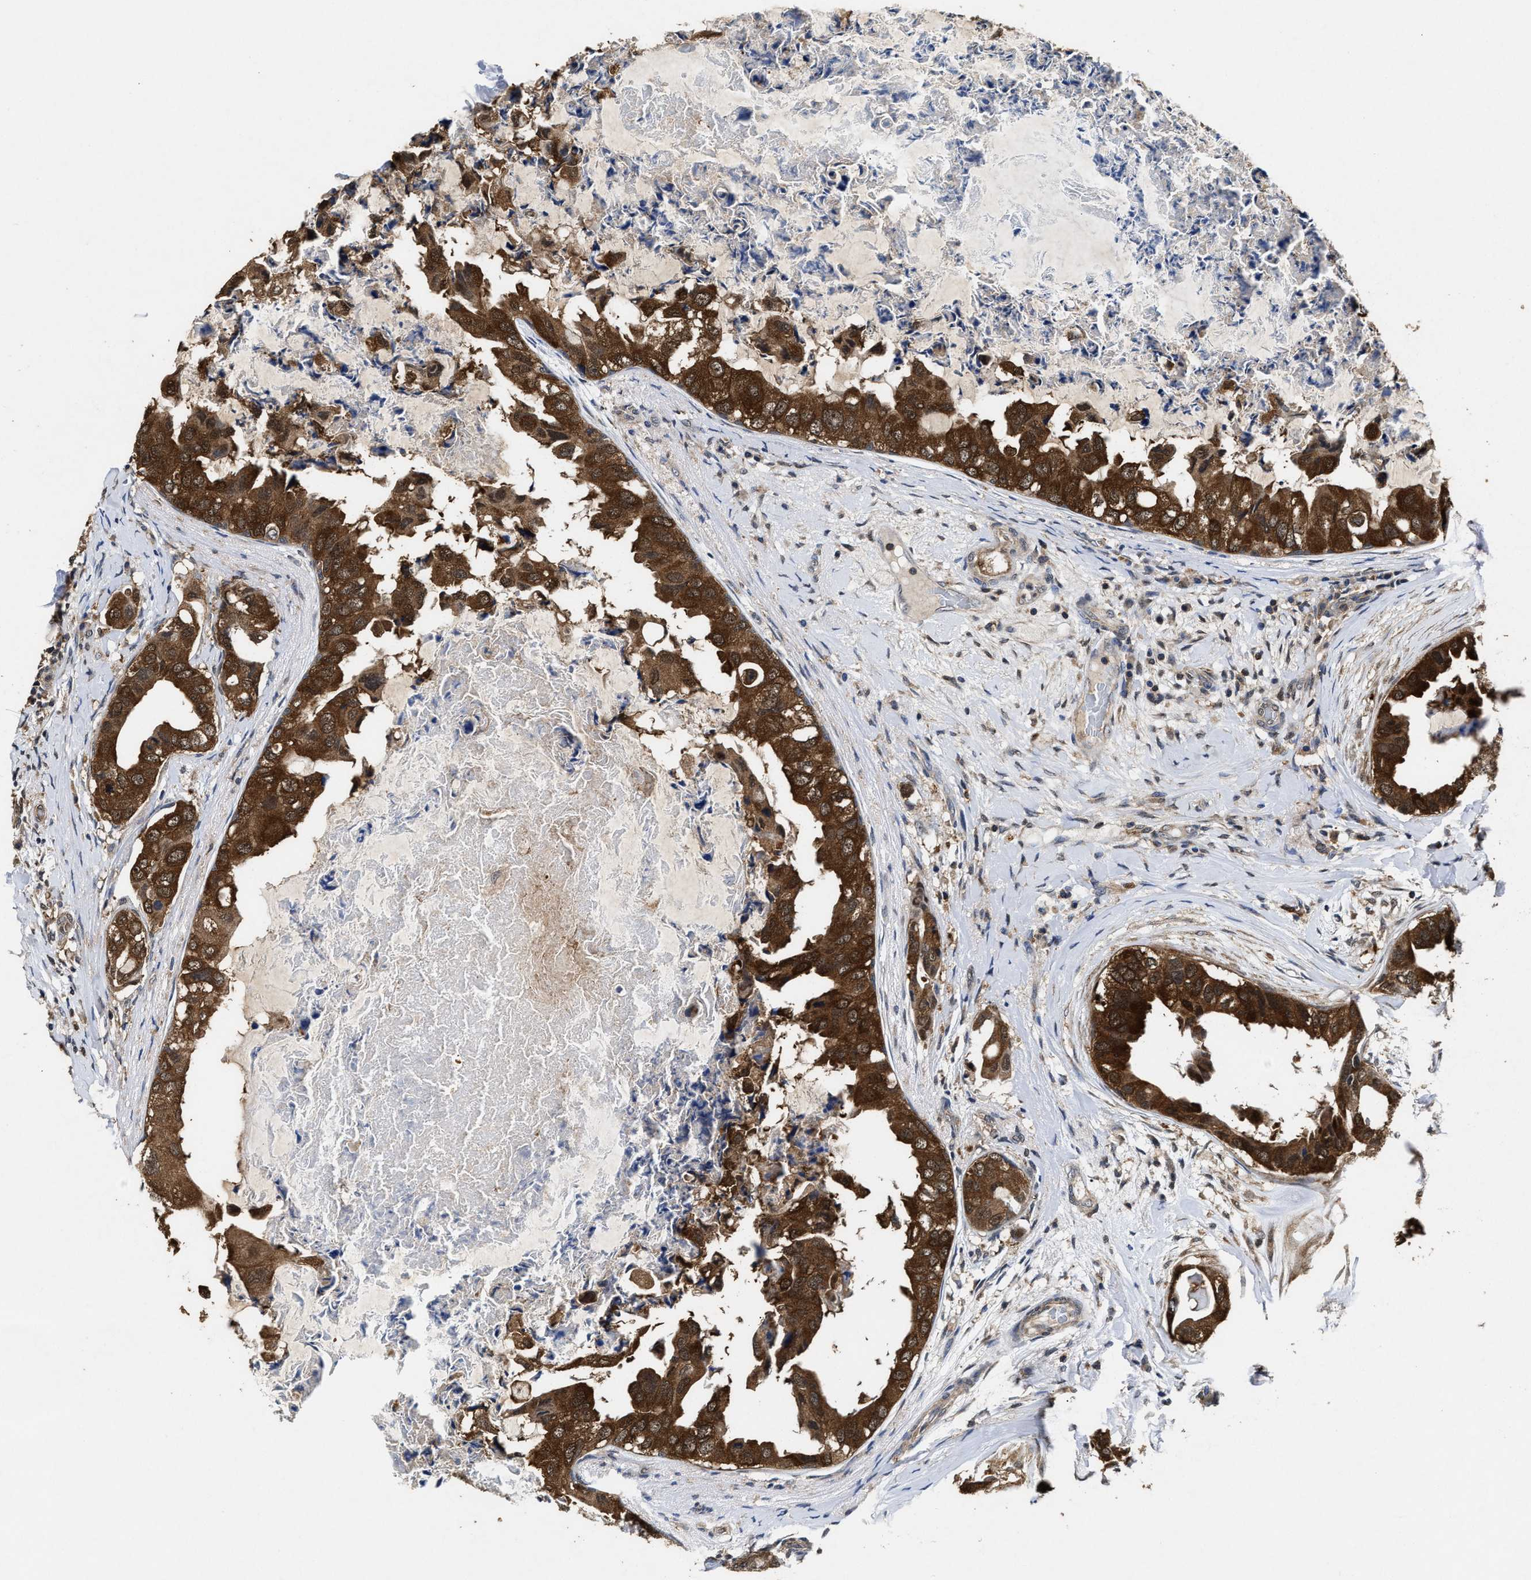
{"staining": {"intensity": "strong", "quantity": ">75%", "location": "cytoplasmic/membranous"}, "tissue": "breast cancer", "cell_type": "Tumor cells", "image_type": "cancer", "snomed": [{"axis": "morphology", "description": "Normal tissue, NOS"}, {"axis": "morphology", "description": "Duct carcinoma"}, {"axis": "topography", "description": "Breast"}], "caption": "A photomicrograph of breast intraductal carcinoma stained for a protein reveals strong cytoplasmic/membranous brown staining in tumor cells.", "gene": "ACAT2", "patient": {"sex": "female", "age": 40}}